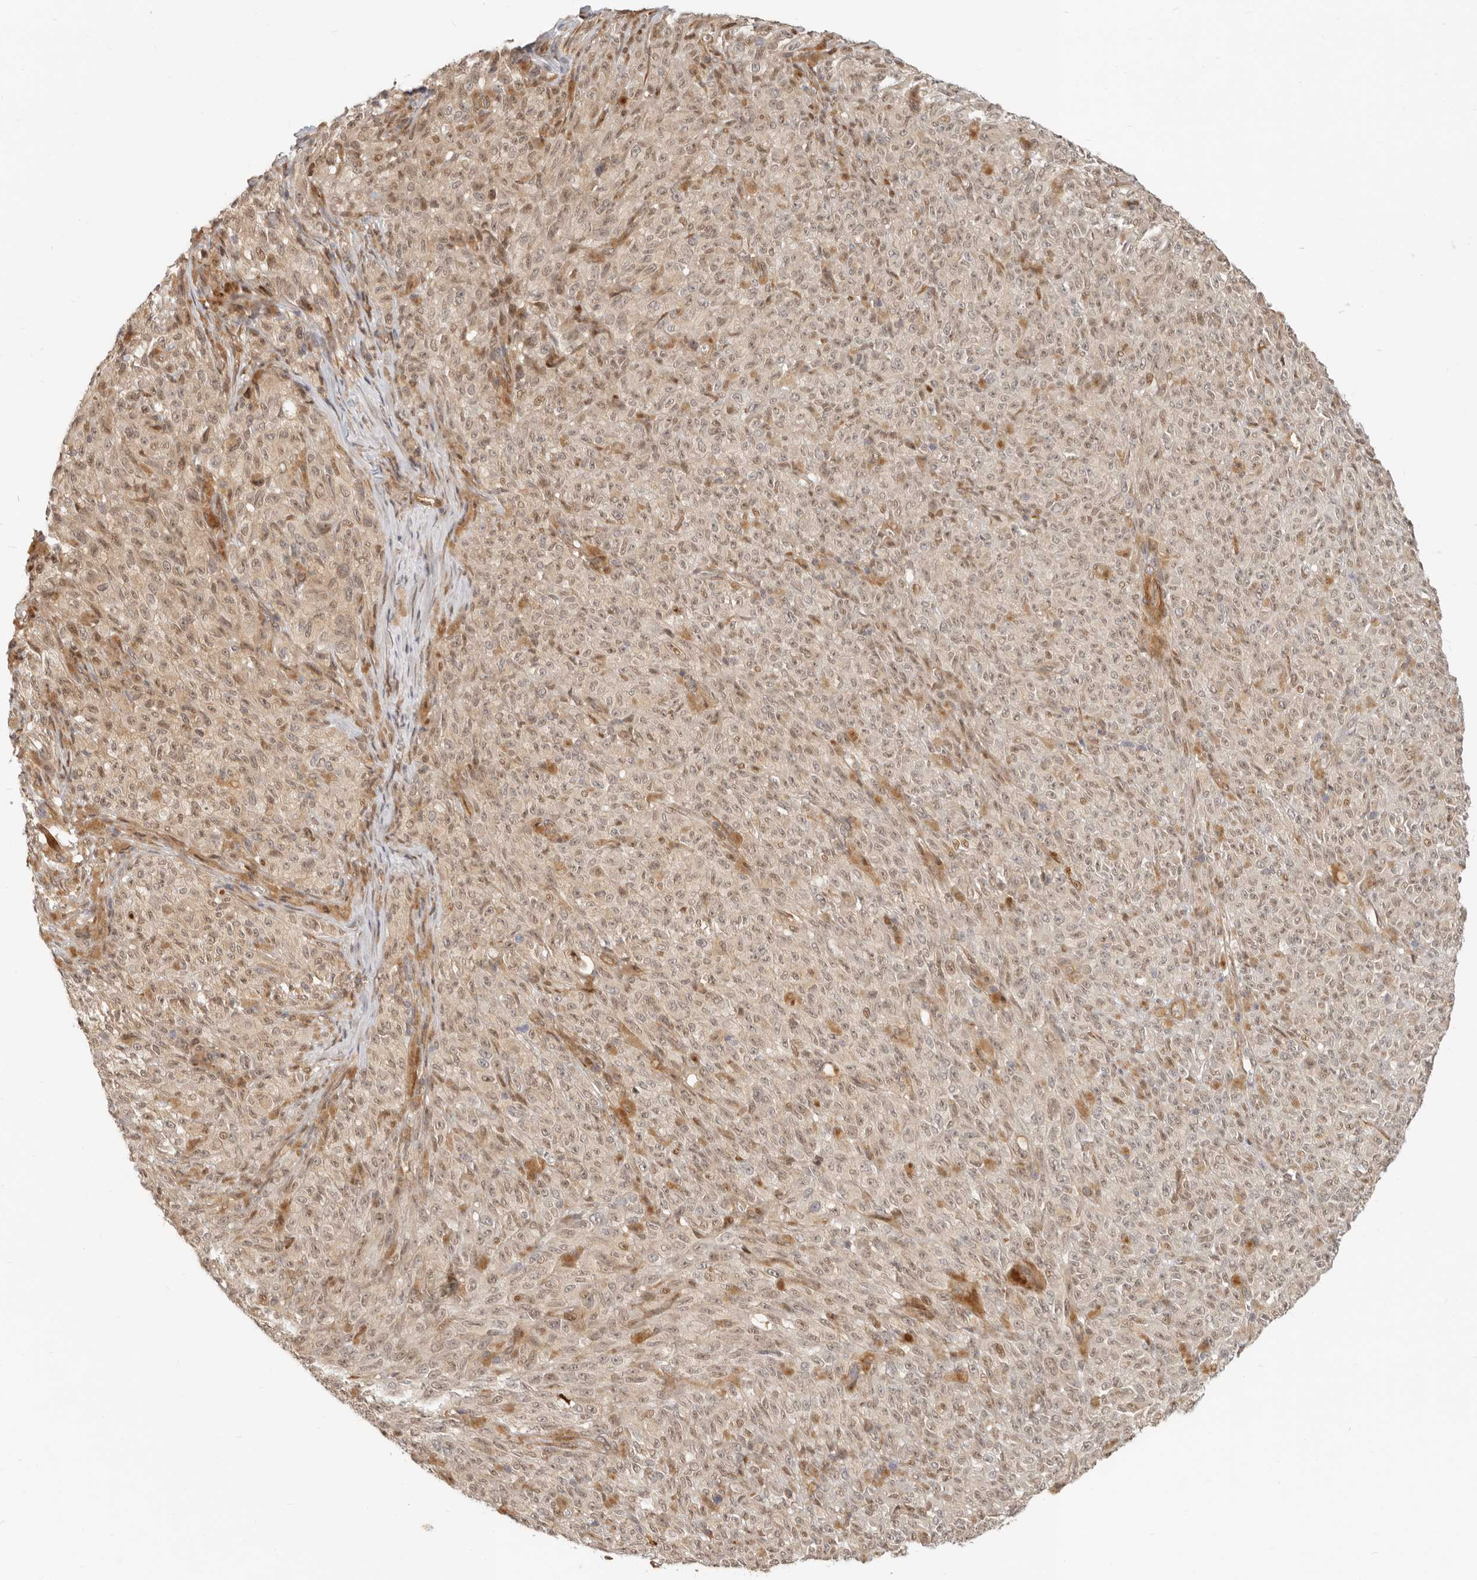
{"staining": {"intensity": "negative", "quantity": "none", "location": "none"}, "tissue": "melanoma", "cell_type": "Tumor cells", "image_type": "cancer", "snomed": [{"axis": "morphology", "description": "Malignant melanoma, NOS"}, {"axis": "topography", "description": "Skin"}], "caption": "A histopathology image of melanoma stained for a protein reveals no brown staining in tumor cells.", "gene": "TUFT1", "patient": {"sex": "female", "age": 82}}